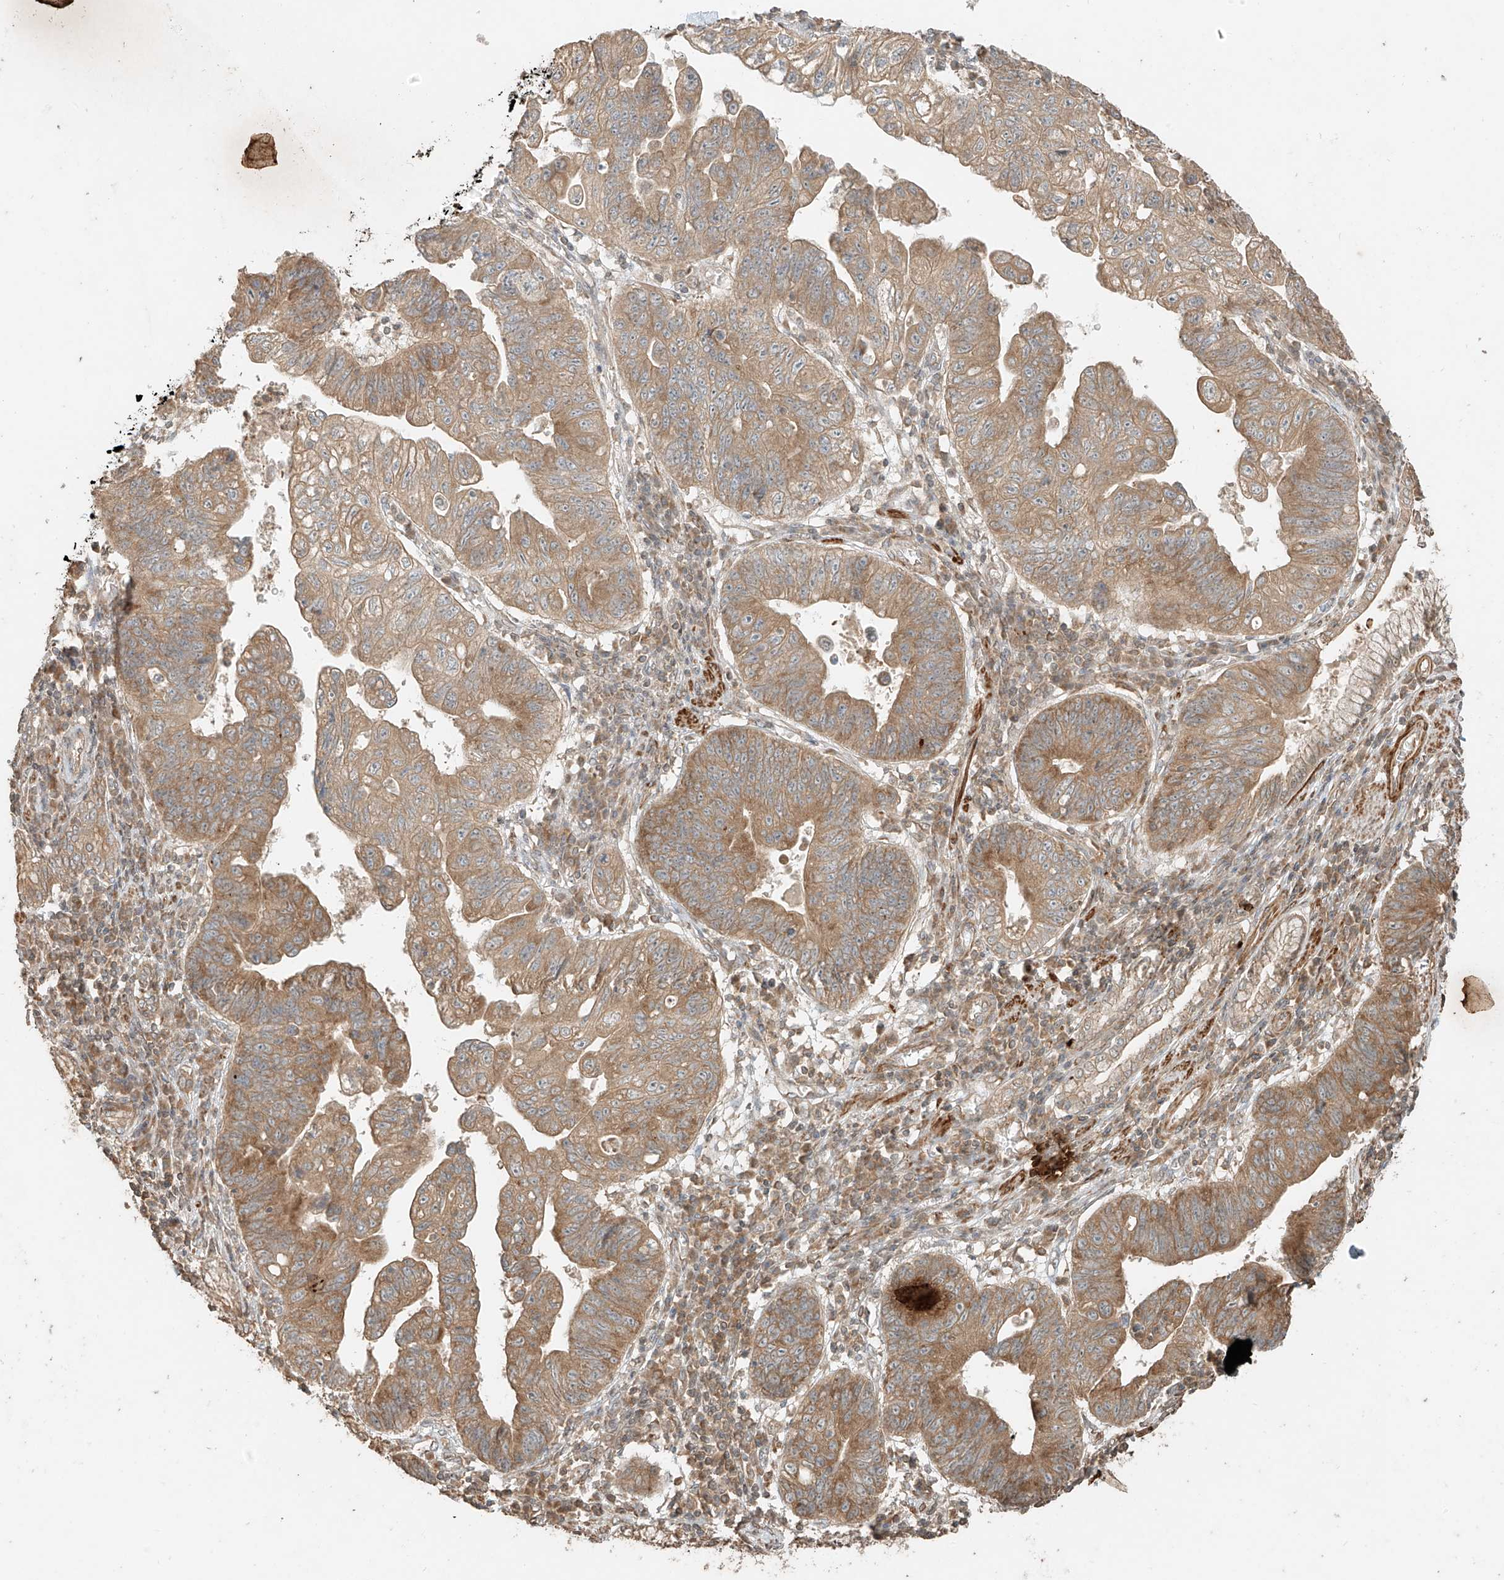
{"staining": {"intensity": "moderate", "quantity": ">75%", "location": "cytoplasmic/membranous"}, "tissue": "stomach cancer", "cell_type": "Tumor cells", "image_type": "cancer", "snomed": [{"axis": "morphology", "description": "Adenocarcinoma, NOS"}, {"axis": "topography", "description": "Stomach"}], "caption": "Protein staining of stomach cancer (adenocarcinoma) tissue reveals moderate cytoplasmic/membranous positivity in about >75% of tumor cells.", "gene": "ANKZF1", "patient": {"sex": "male", "age": 59}}